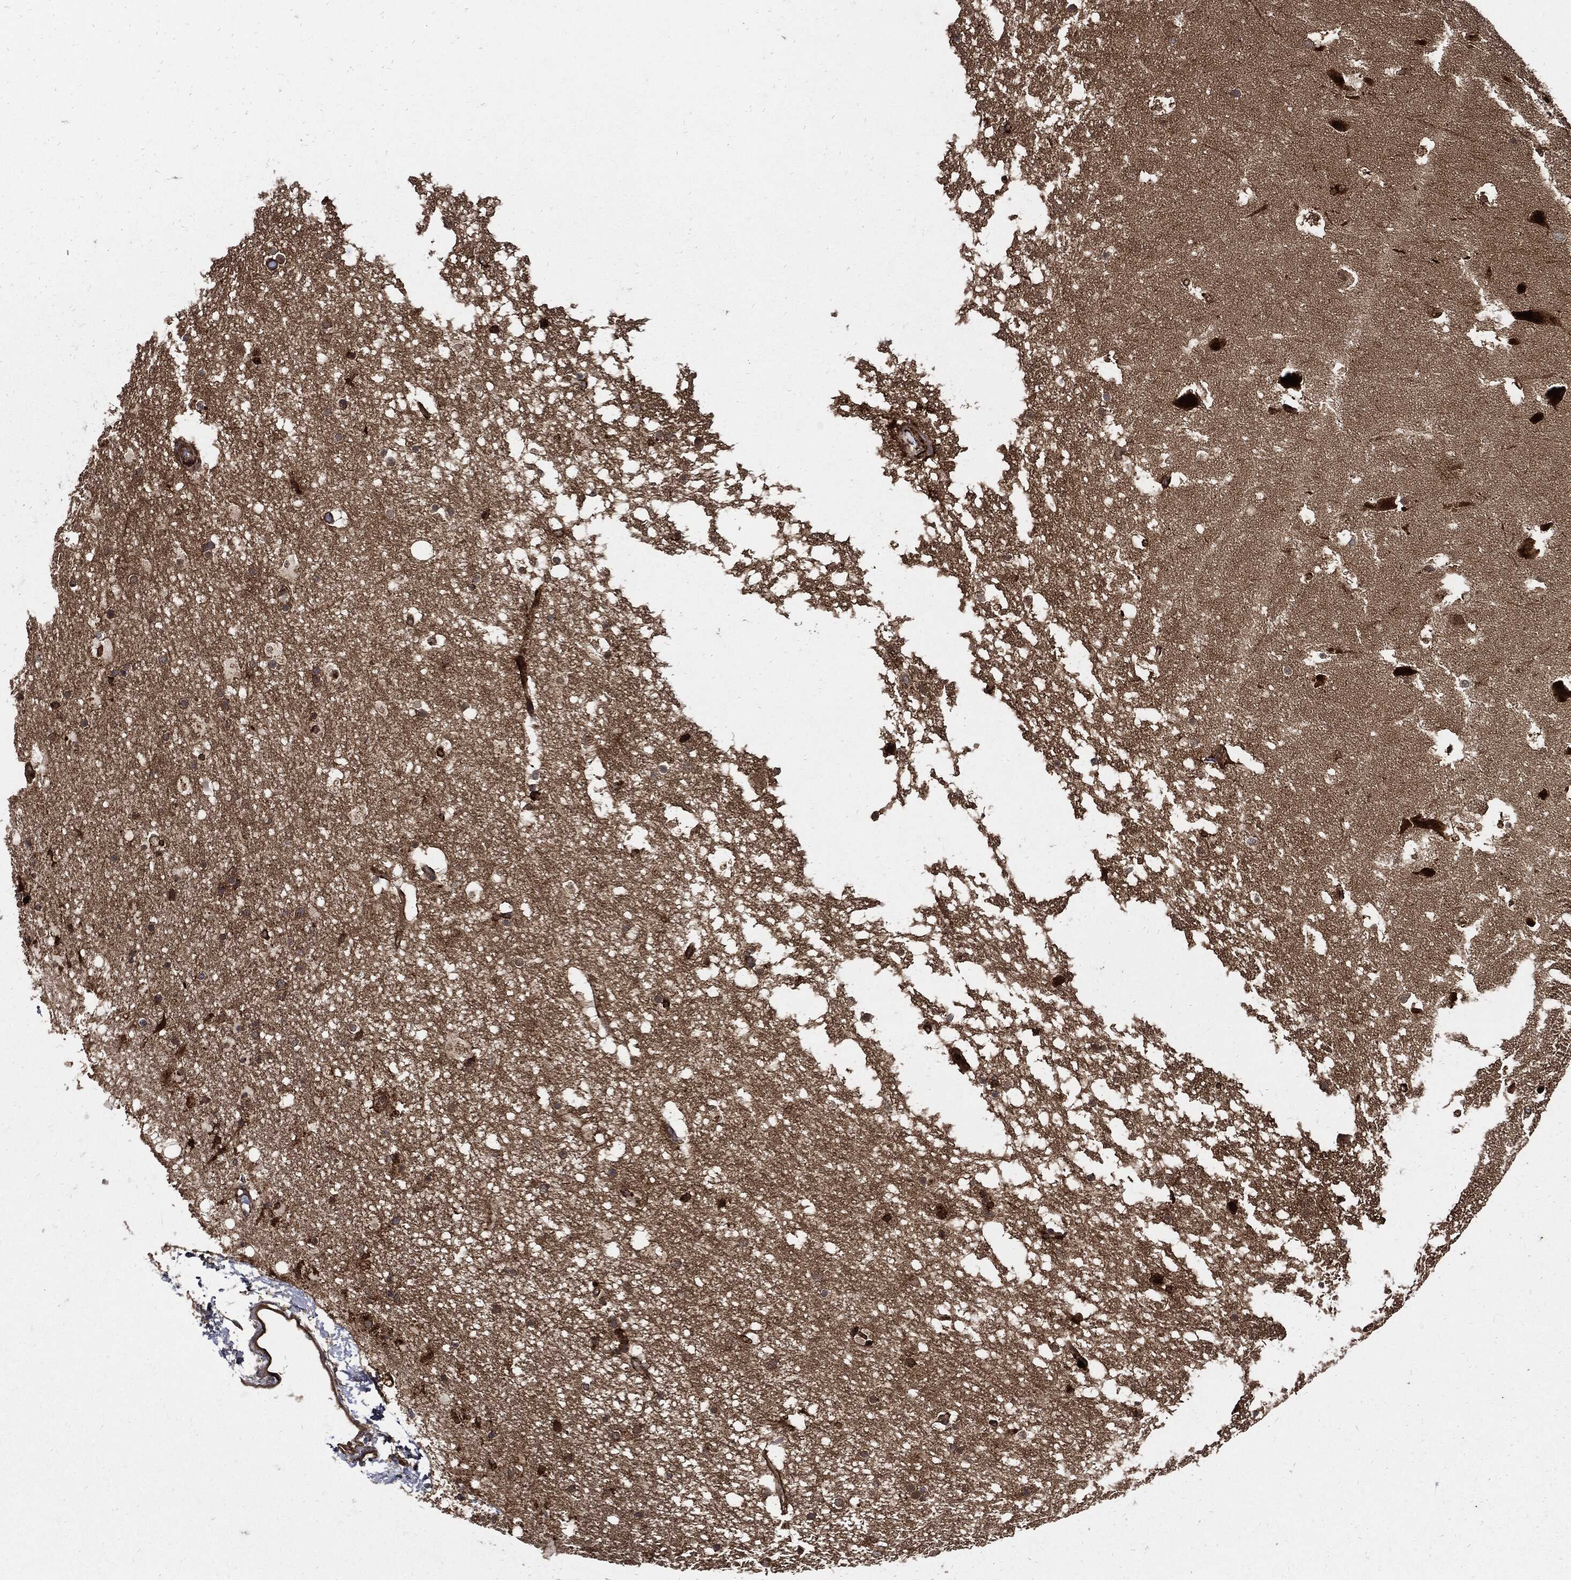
{"staining": {"intensity": "strong", "quantity": "25%-75%", "location": "cytoplasmic/membranous"}, "tissue": "hippocampus", "cell_type": "Glial cells", "image_type": "normal", "snomed": [{"axis": "morphology", "description": "Normal tissue, NOS"}, {"axis": "topography", "description": "Hippocampus"}], "caption": "Immunohistochemistry (IHC) (DAB) staining of unremarkable human hippocampus reveals strong cytoplasmic/membranous protein staining in approximately 25%-75% of glial cells.", "gene": "CLU", "patient": {"sex": "male", "age": 51}}